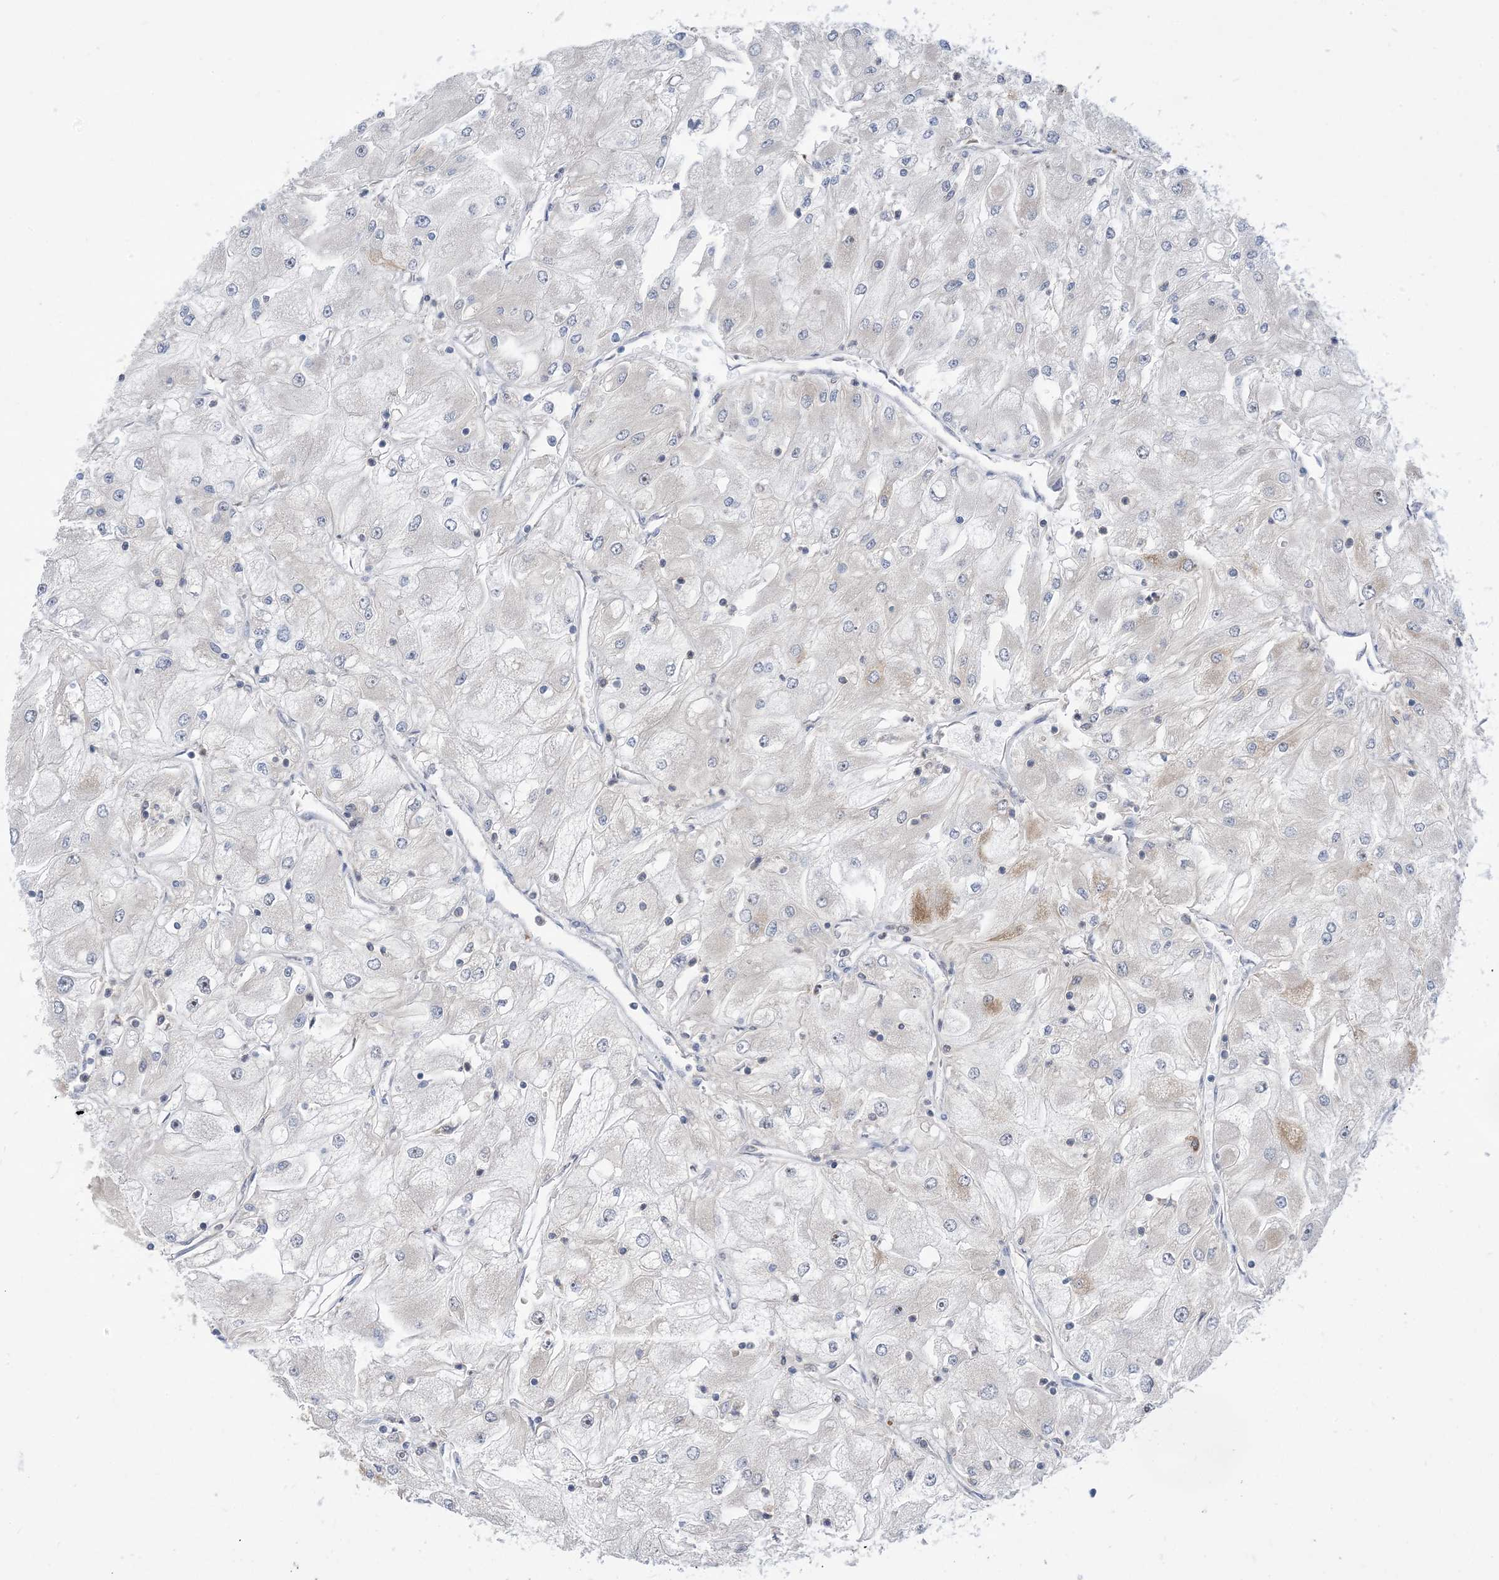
{"staining": {"intensity": "negative", "quantity": "none", "location": "none"}, "tissue": "renal cancer", "cell_type": "Tumor cells", "image_type": "cancer", "snomed": [{"axis": "morphology", "description": "Adenocarcinoma, NOS"}, {"axis": "topography", "description": "Kidney"}], "caption": "Immunohistochemical staining of renal cancer demonstrates no significant positivity in tumor cells.", "gene": "AOC1", "patient": {"sex": "male", "age": 80}}